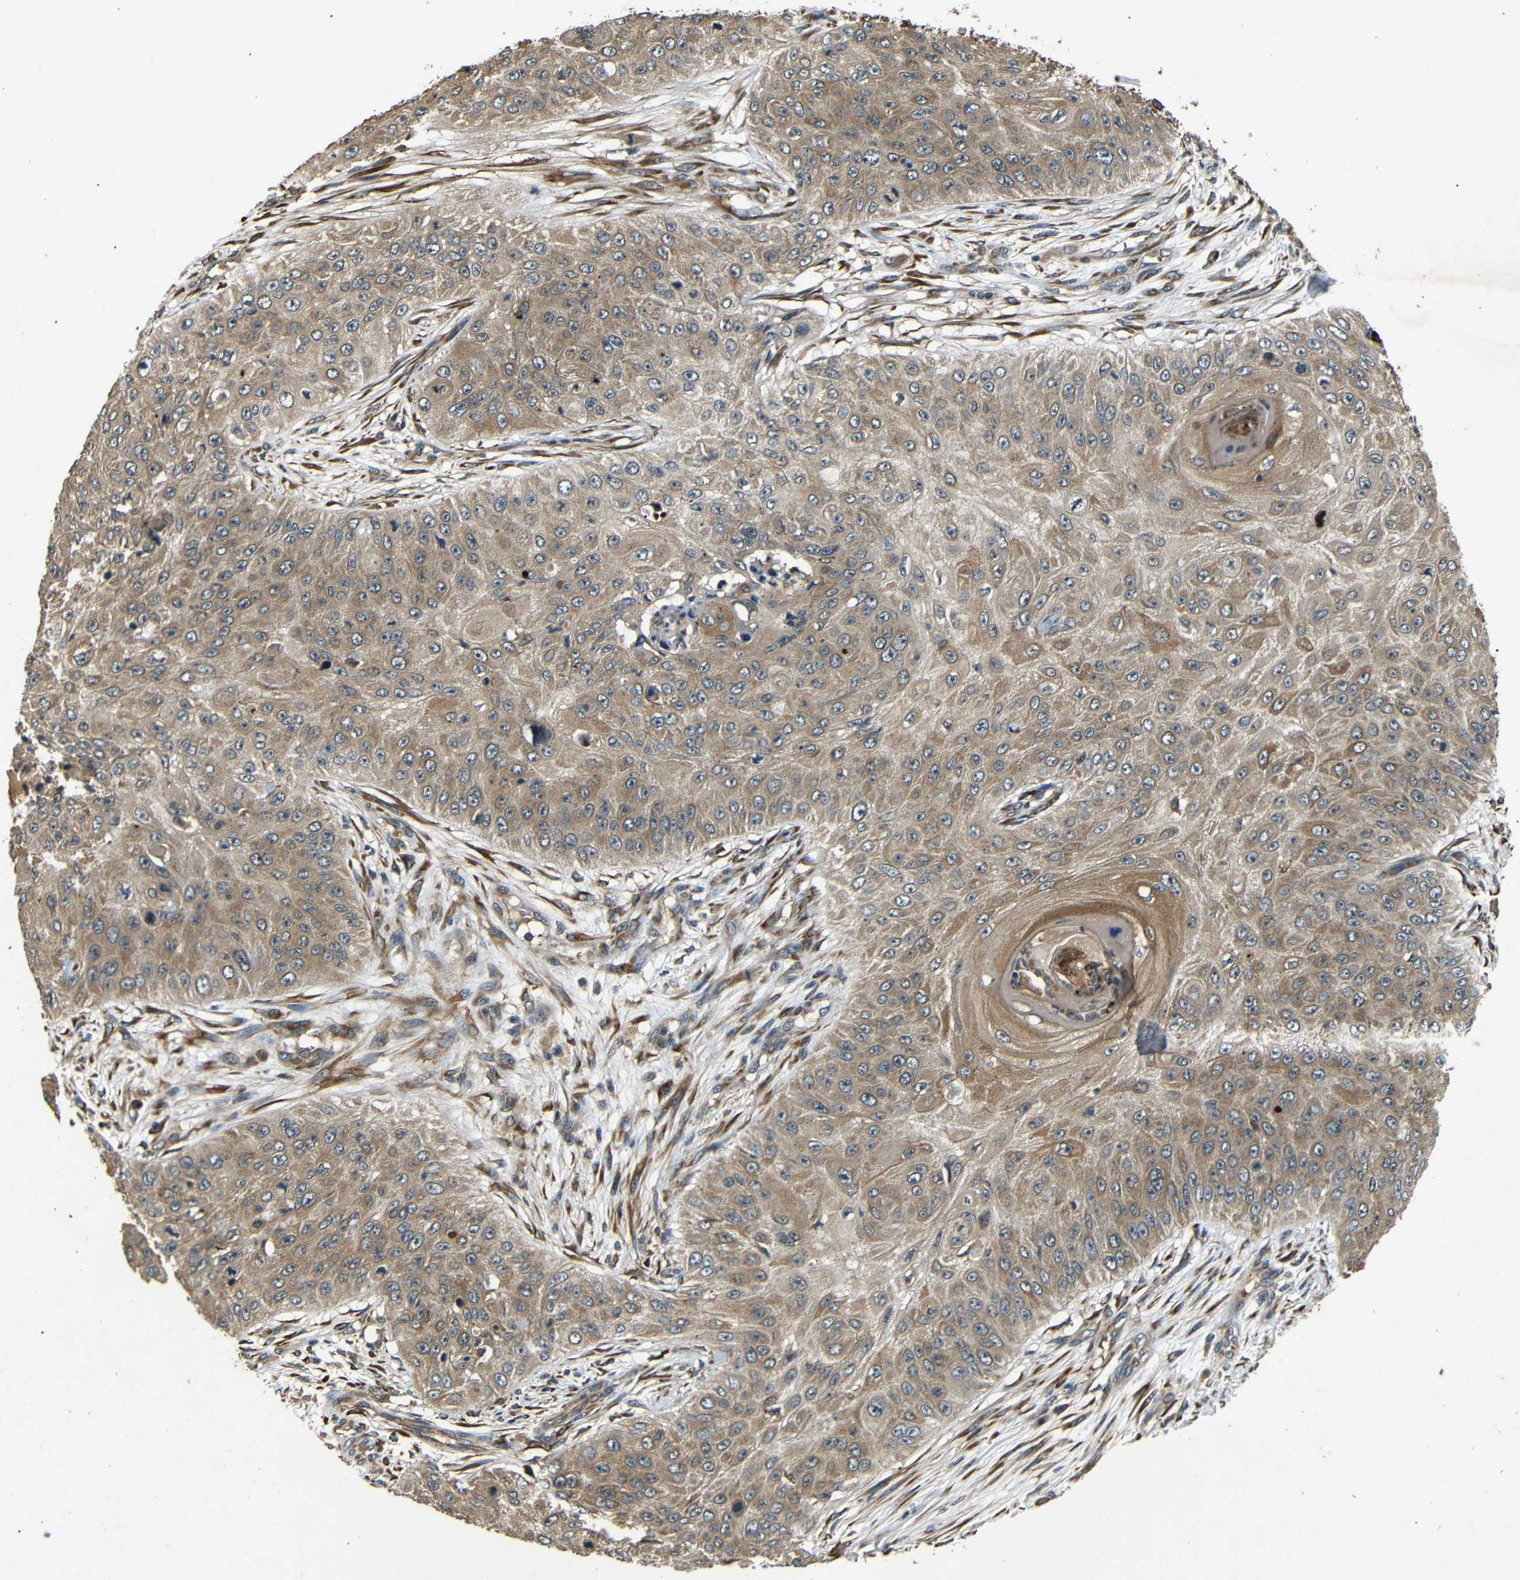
{"staining": {"intensity": "weak", "quantity": ">75%", "location": "cytoplasmic/membranous"}, "tissue": "skin cancer", "cell_type": "Tumor cells", "image_type": "cancer", "snomed": [{"axis": "morphology", "description": "Squamous cell carcinoma, NOS"}, {"axis": "topography", "description": "Skin"}], "caption": "High-power microscopy captured an immunohistochemistry (IHC) image of skin cancer, revealing weak cytoplasmic/membranous staining in about >75% of tumor cells.", "gene": "TRPC1", "patient": {"sex": "female", "age": 80}}